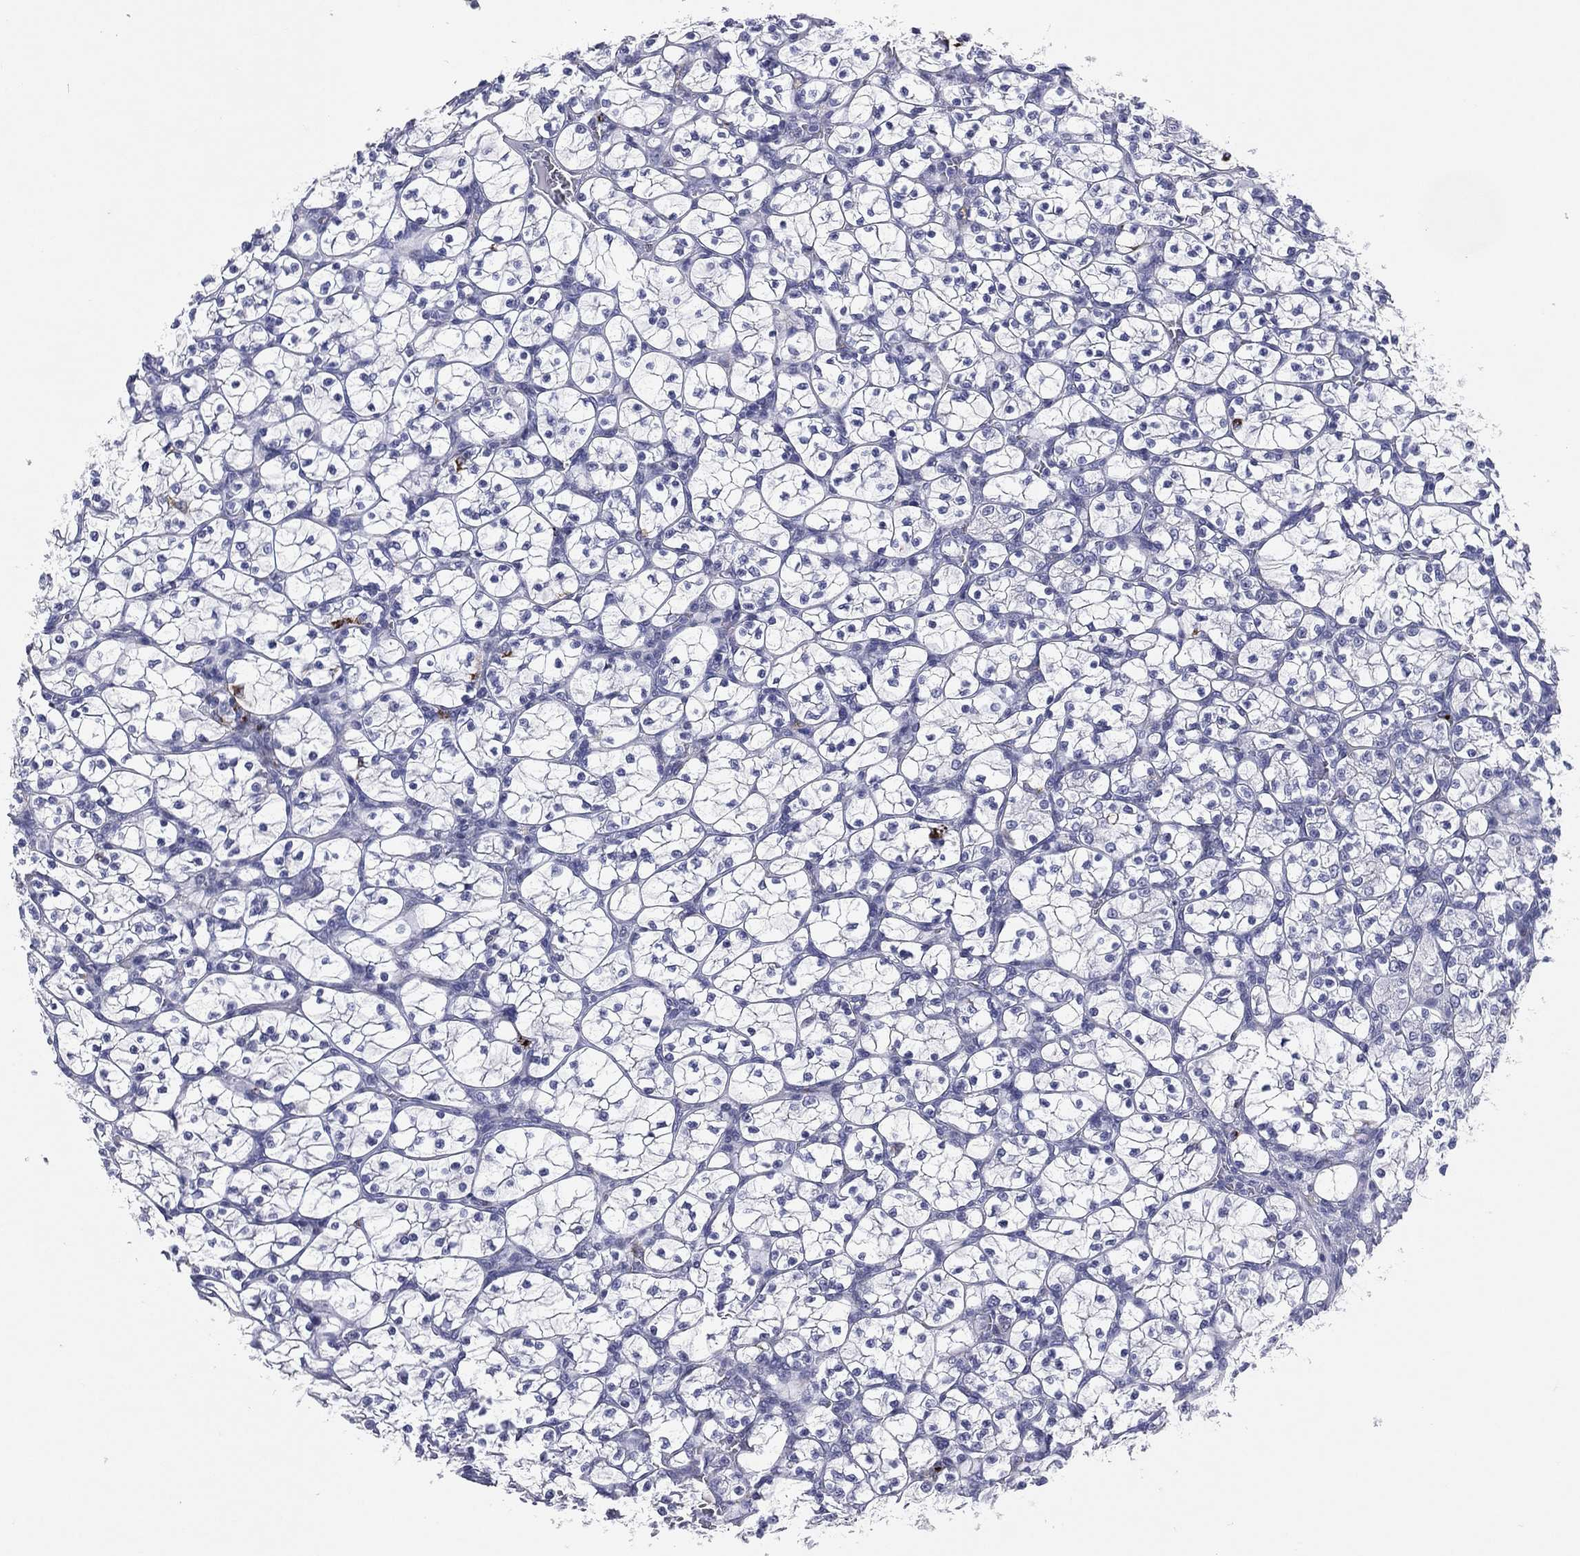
{"staining": {"intensity": "negative", "quantity": "none", "location": "none"}, "tissue": "renal cancer", "cell_type": "Tumor cells", "image_type": "cancer", "snomed": [{"axis": "morphology", "description": "Adenocarcinoma, NOS"}, {"axis": "topography", "description": "Kidney"}], "caption": "Immunohistochemistry (IHC) of renal adenocarcinoma demonstrates no staining in tumor cells.", "gene": "HLA-DOA", "patient": {"sex": "female", "age": 89}}